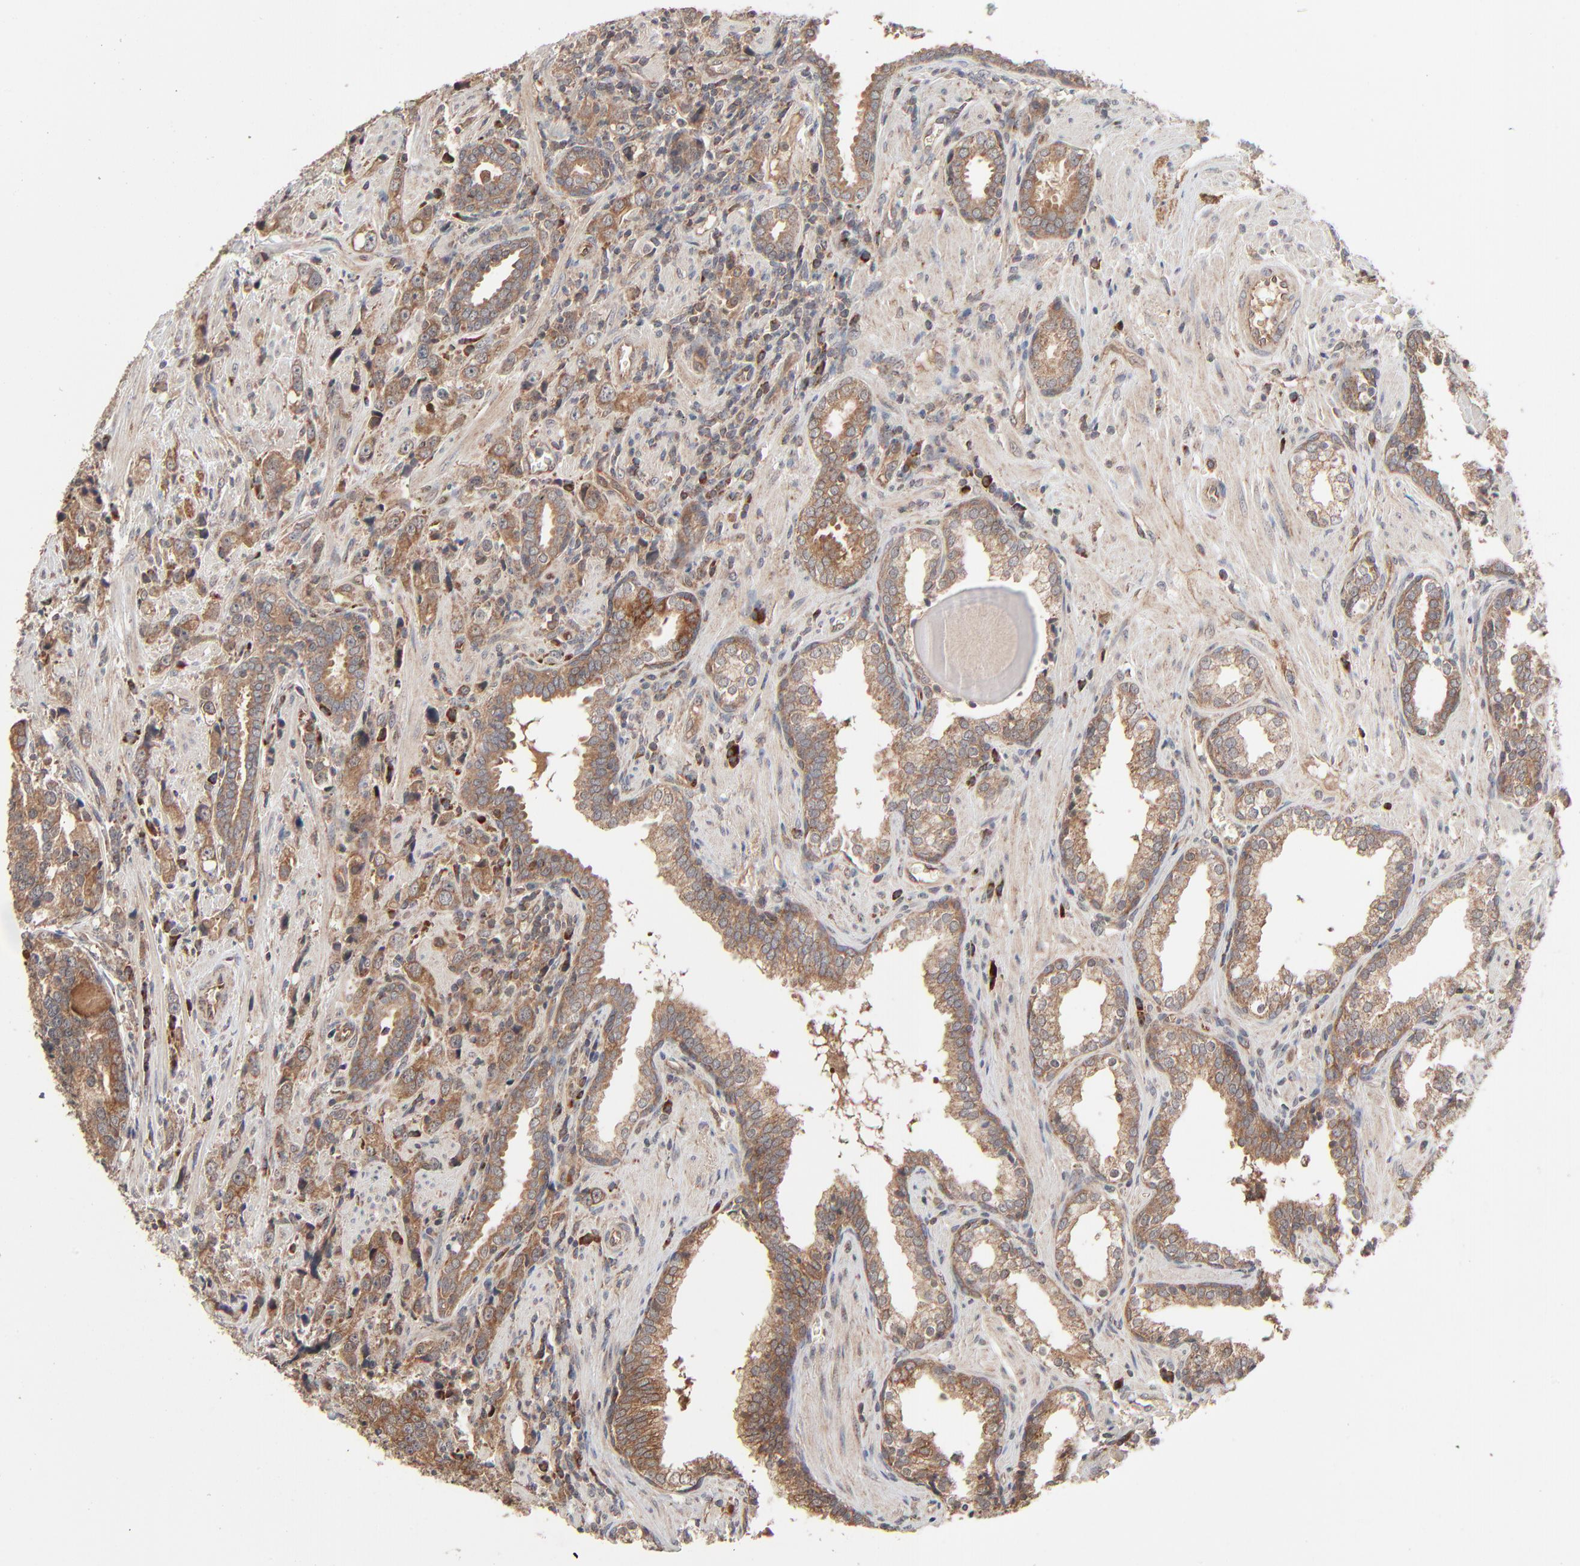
{"staining": {"intensity": "moderate", "quantity": ">75%", "location": "cytoplasmic/membranous"}, "tissue": "prostate cancer", "cell_type": "Tumor cells", "image_type": "cancer", "snomed": [{"axis": "morphology", "description": "Adenocarcinoma, High grade"}, {"axis": "topography", "description": "Prostate"}], "caption": "The image displays a brown stain indicating the presence of a protein in the cytoplasmic/membranous of tumor cells in prostate cancer.", "gene": "ABLIM3", "patient": {"sex": "male", "age": 71}}